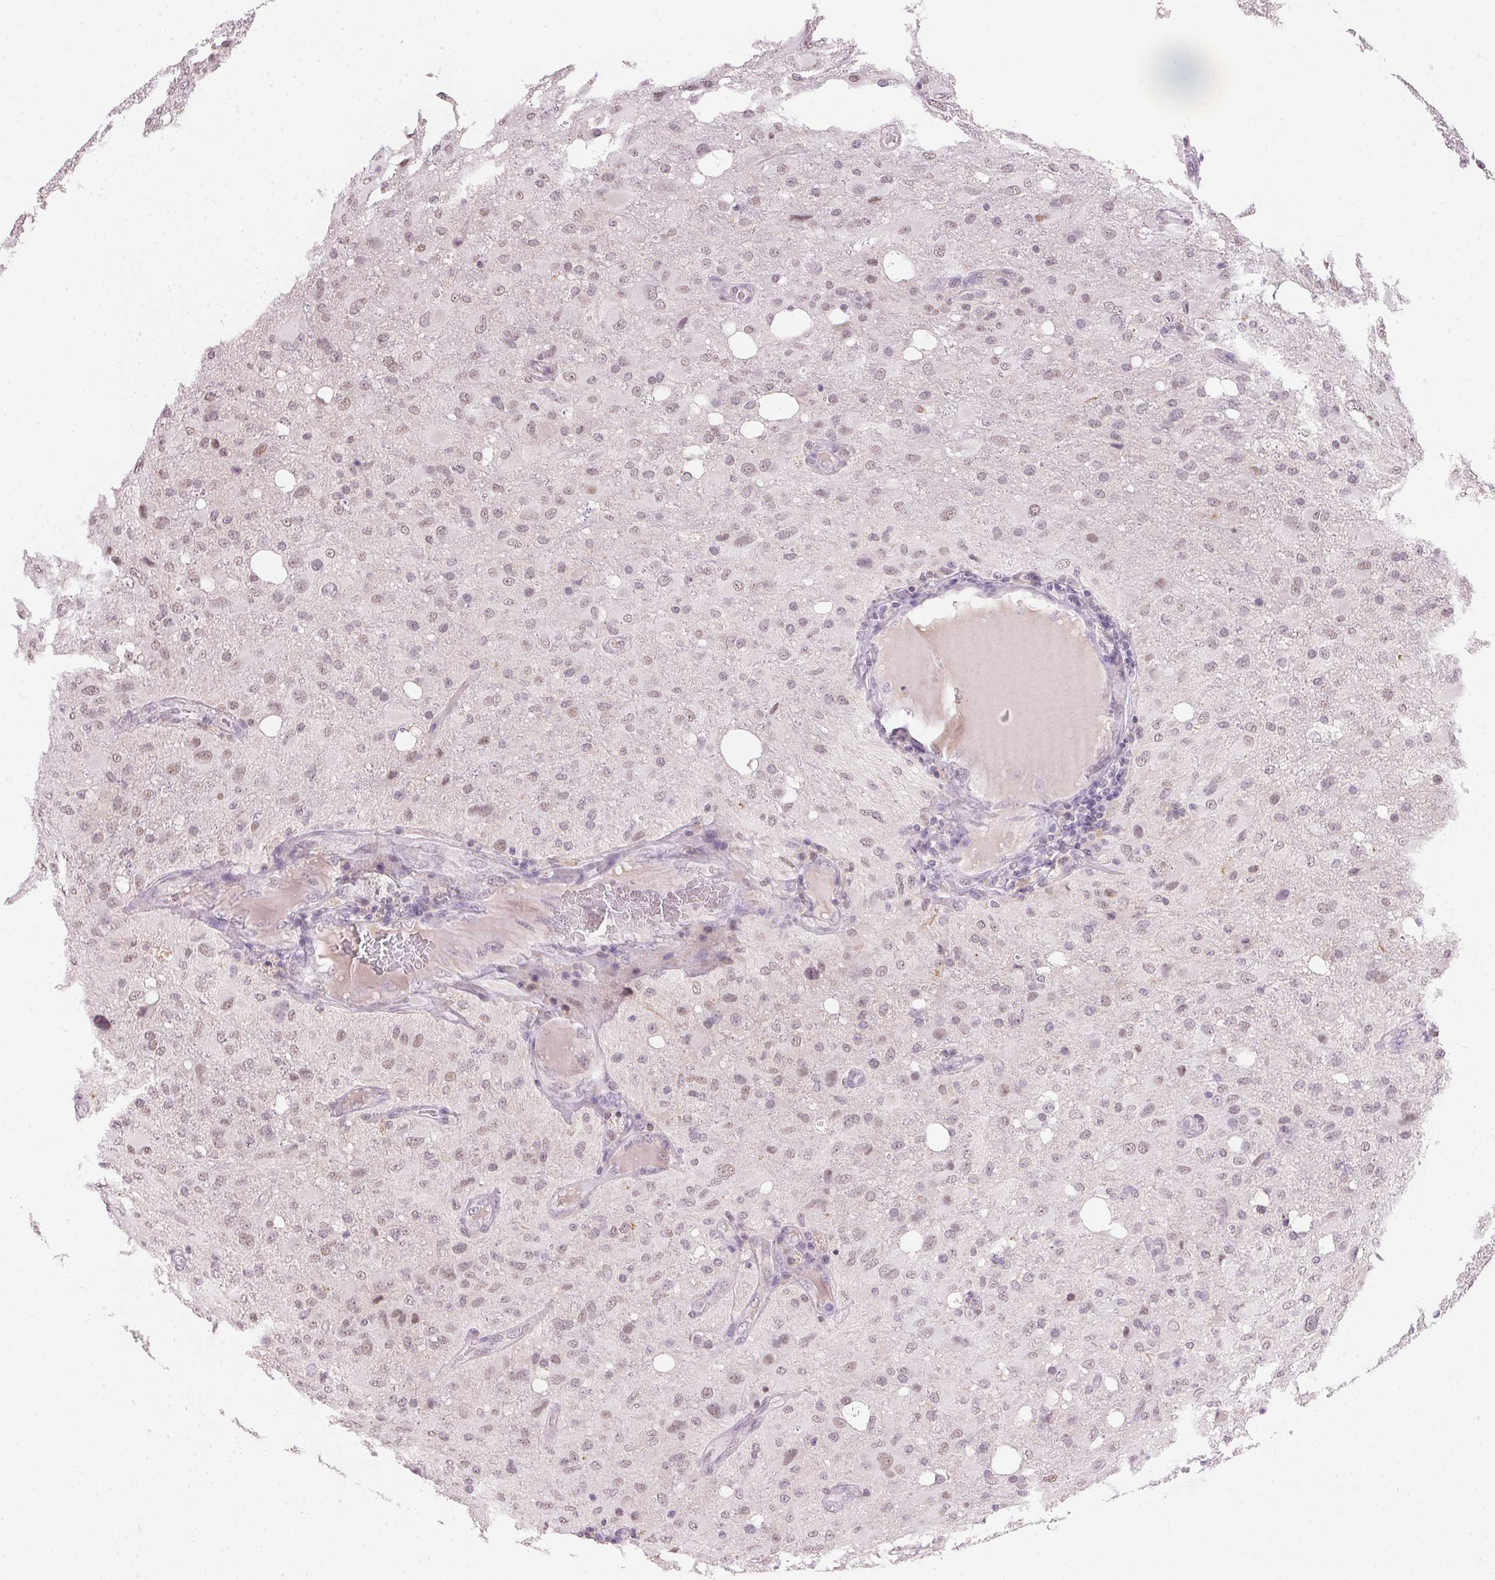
{"staining": {"intensity": "weak", "quantity": "<25%", "location": "nuclear"}, "tissue": "glioma", "cell_type": "Tumor cells", "image_type": "cancer", "snomed": [{"axis": "morphology", "description": "Glioma, malignant, High grade"}, {"axis": "topography", "description": "Brain"}], "caption": "Malignant glioma (high-grade) was stained to show a protein in brown. There is no significant expression in tumor cells.", "gene": "FNDC4", "patient": {"sex": "male", "age": 53}}